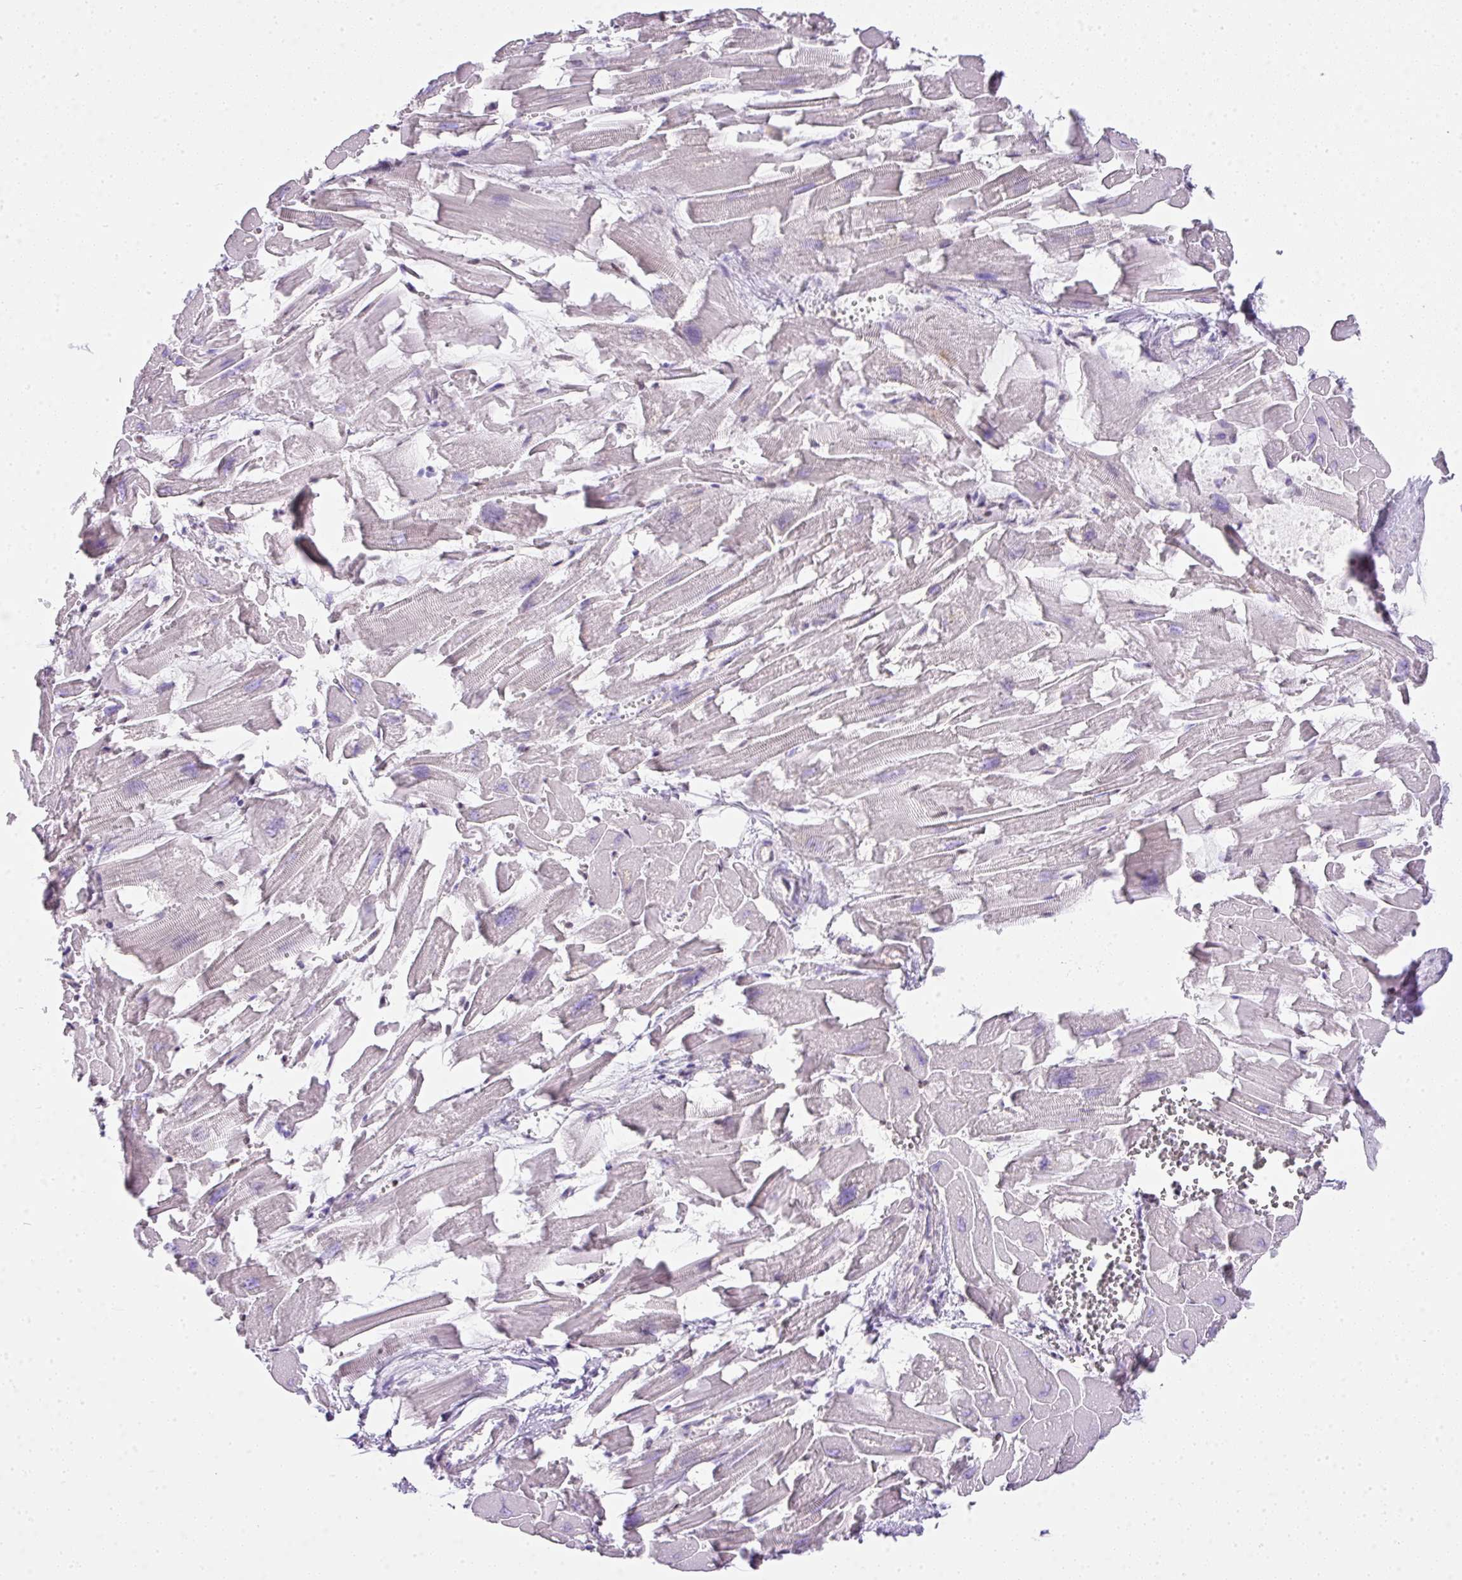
{"staining": {"intensity": "negative", "quantity": "none", "location": "none"}, "tissue": "heart muscle", "cell_type": "Cardiomyocytes", "image_type": "normal", "snomed": [{"axis": "morphology", "description": "Normal tissue, NOS"}, {"axis": "topography", "description": "Heart"}], "caption": "Immunohistochemistry (IHC) photomicrograph of unremarkable heart muscle stained for a protein (brown), which shows no staining in cardiomyocytes.", "gene": "FAM32A", "patient": {"sex": "female", "age": 64}}